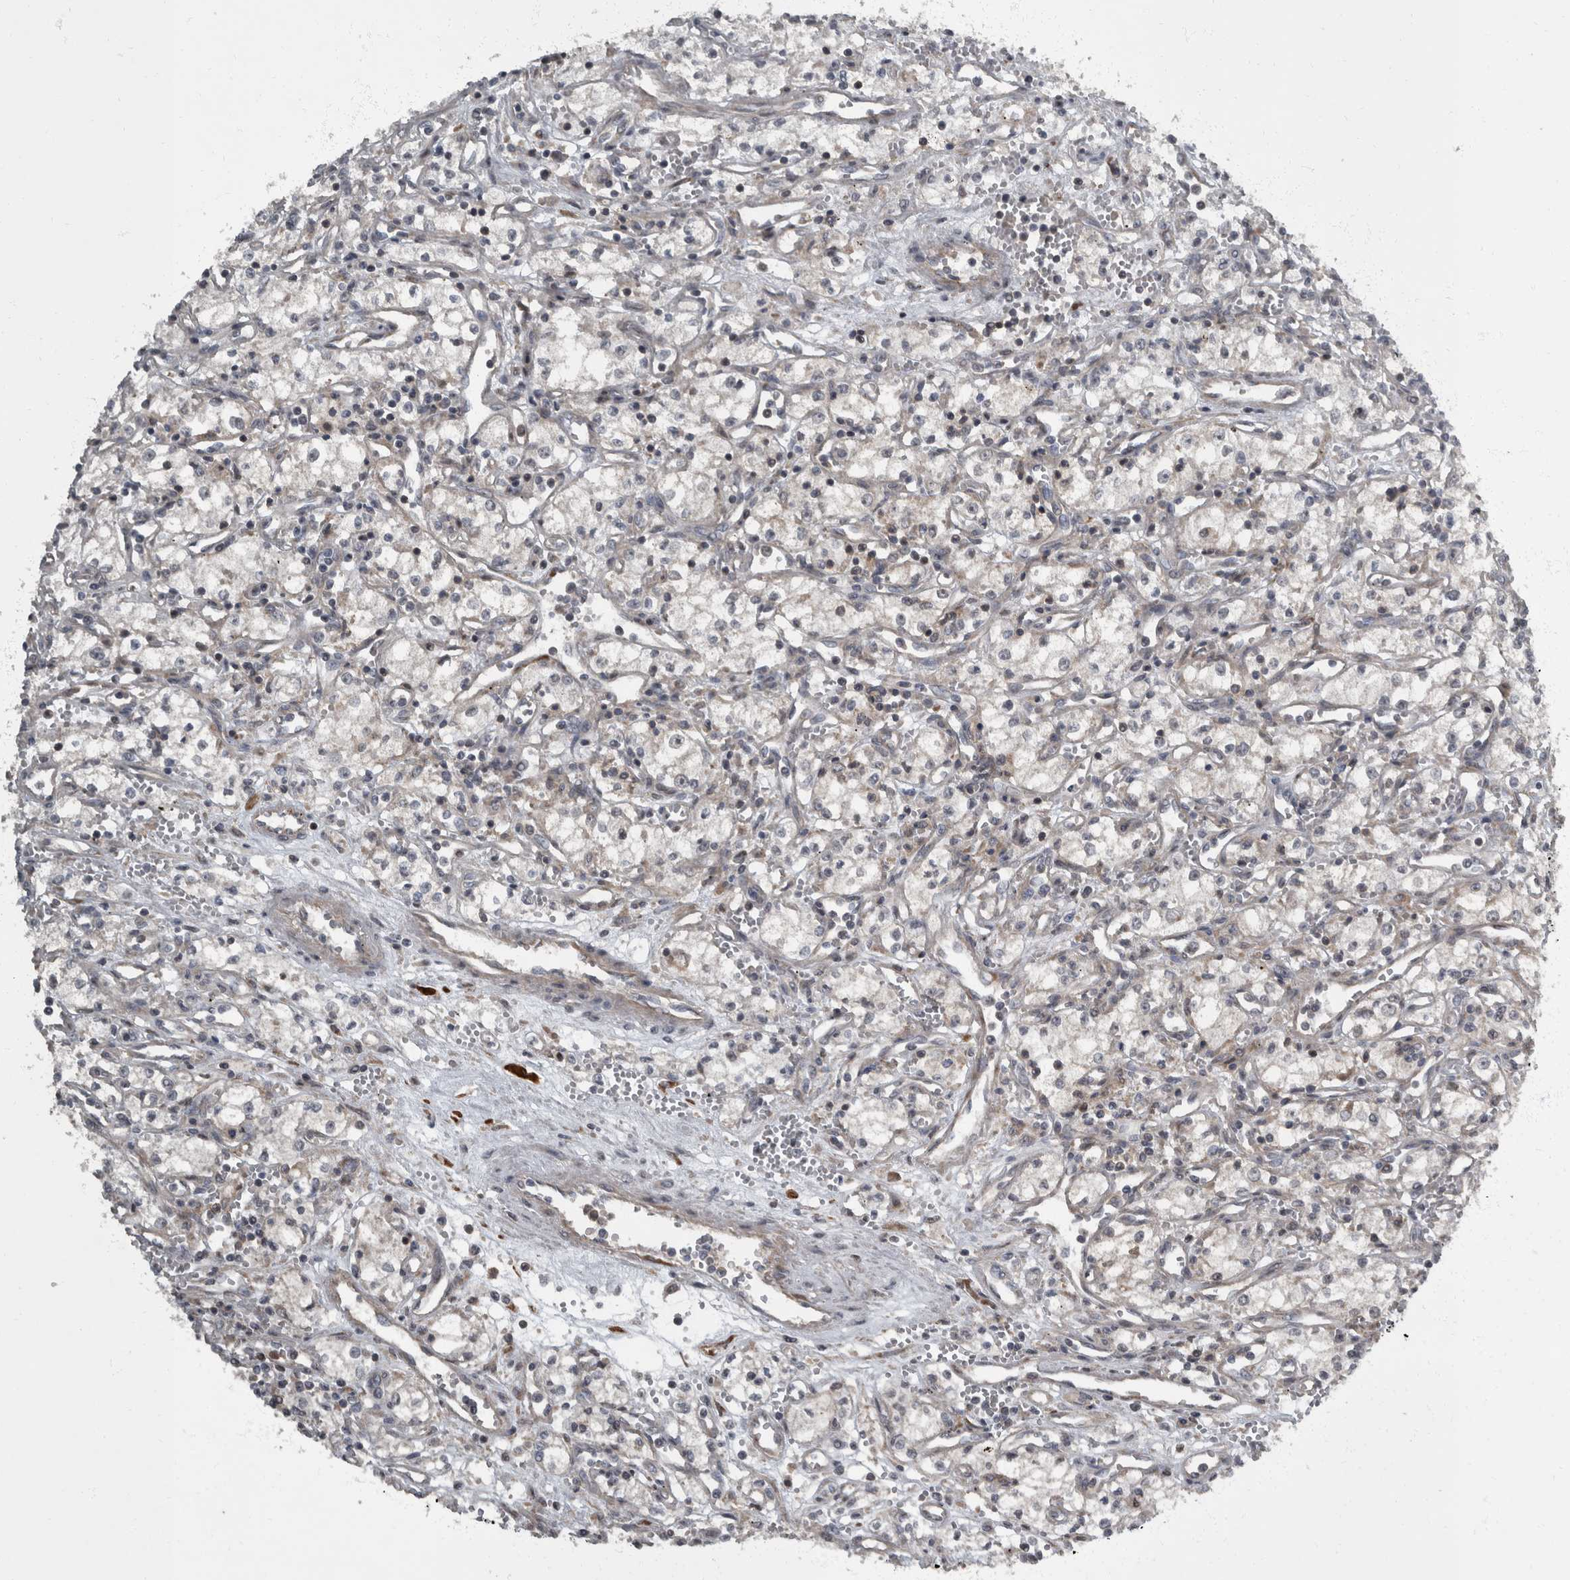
{"staining": {"intensity": "moderate", "quantity": "25%-75%", "location": "cytoplasmic/membranous,nuclear"}, "tissue": "renal cancer", "cell_type": "Tumor cells", "image_type": "cancer", "snomed": [{"axis": "morphology", "description": "Adenocarcinoma, NOS"}, {"axis": "topography", "description": "Kidney"}], "caption": "Immunohistochemistry photomicrograph of human renal cancer (adenocarcinoma) stained for a protein (brown), which exhibits medium levels of moderate cytoplasmic/membranous and nuclear staining in about 25%-75% of tumor cells.", "gene": "RABGGTB", "patient": {"sex": "male", "age": 59}}